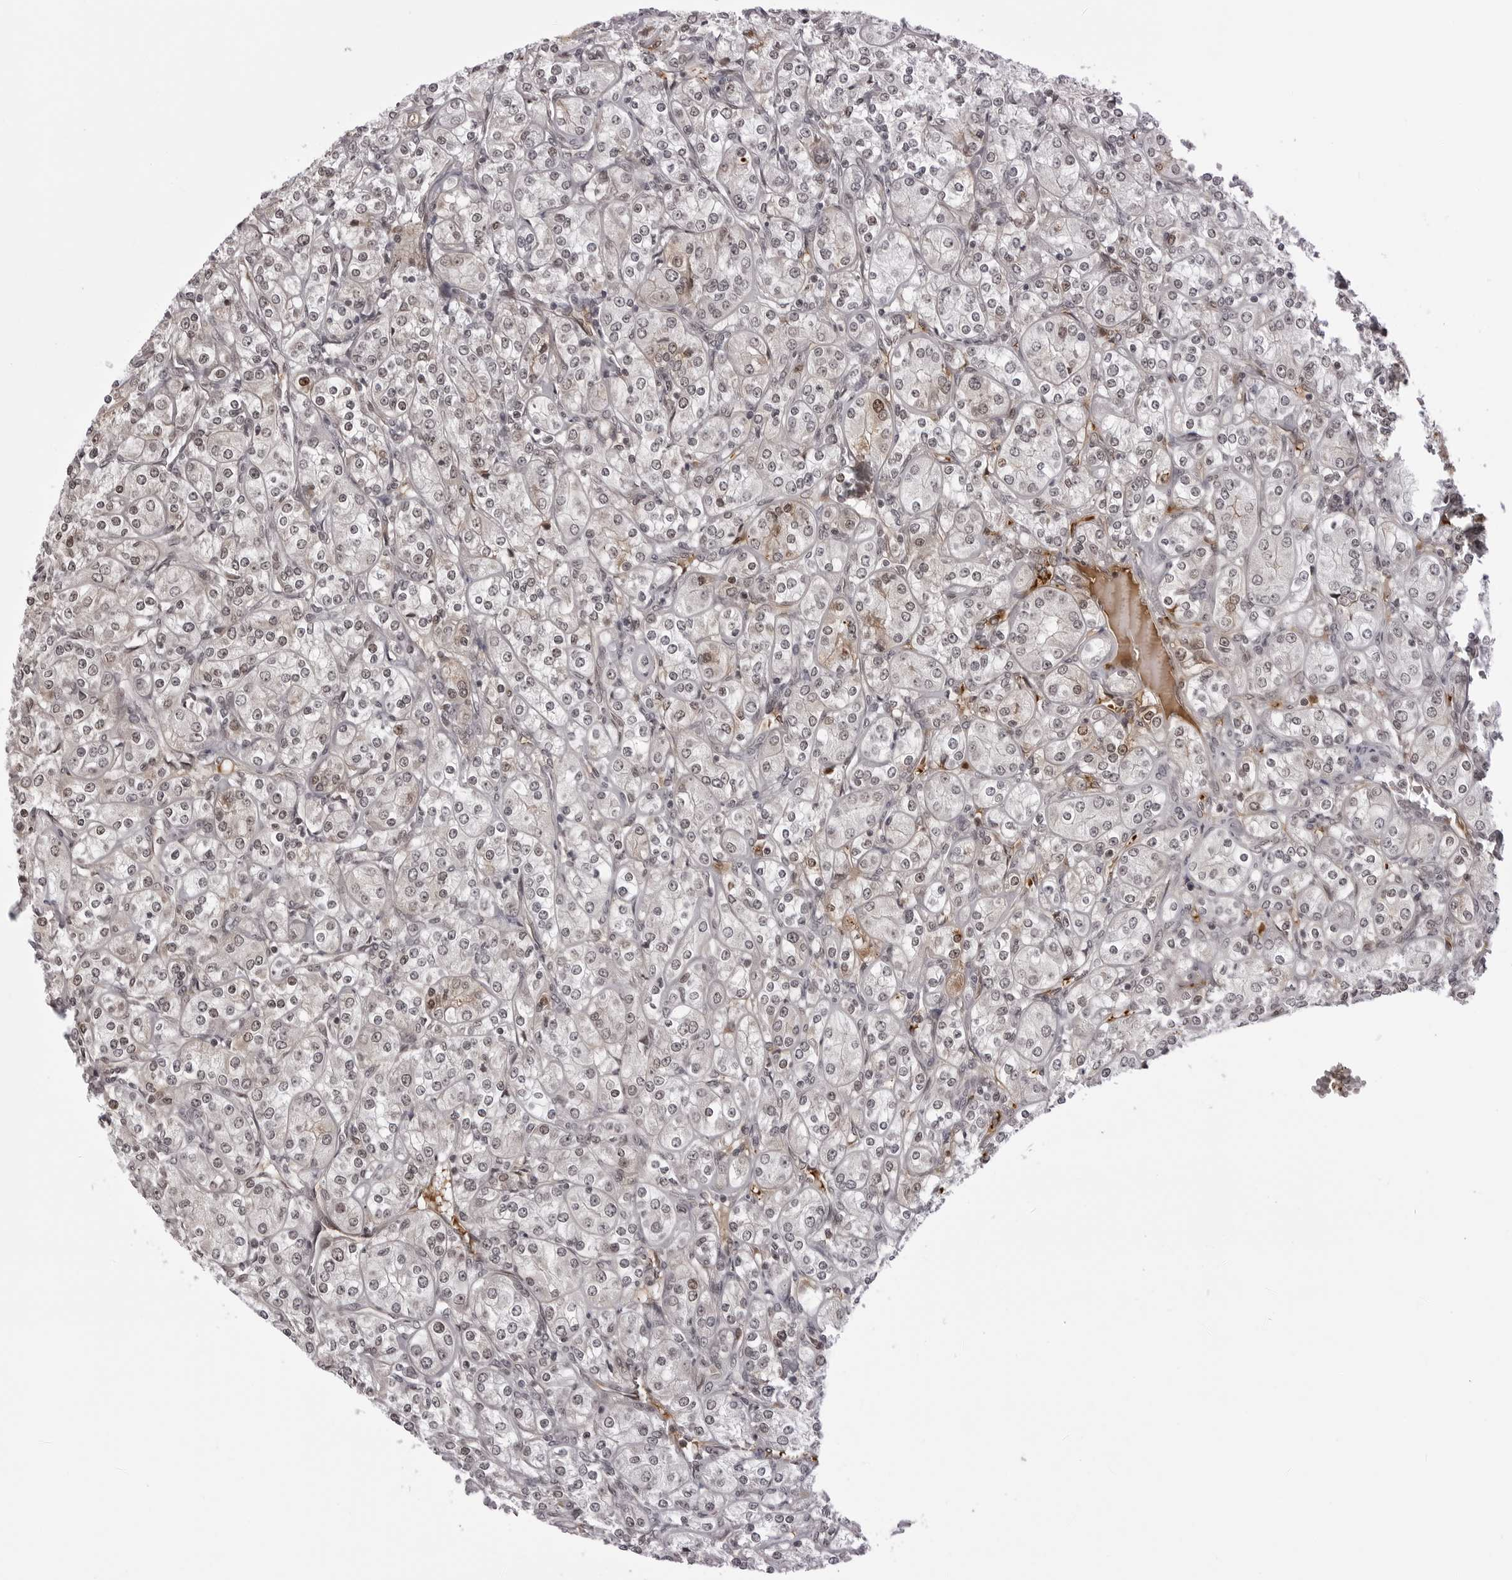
{"staining": {"intensity": "moderate", "quantity": "<25%", "location": "nuclear"}, "tissue": "renal cancer", "cell_type": "Tumor cells", "image_type": "cancer", "snomed": [{"axis": "morphology", "description": "Adenocarcinoma, NOS"}, {"axis": "topography", "description": "Kidney"}], "caption": "Moderate nuclear positivity is seen in about <25% of tumor cells in renal cancer. (DAB = brown stain, brightfield microscopy at high magnification).", "gene": "PHF3", "patient": {"sex": "male", "age": 77}}